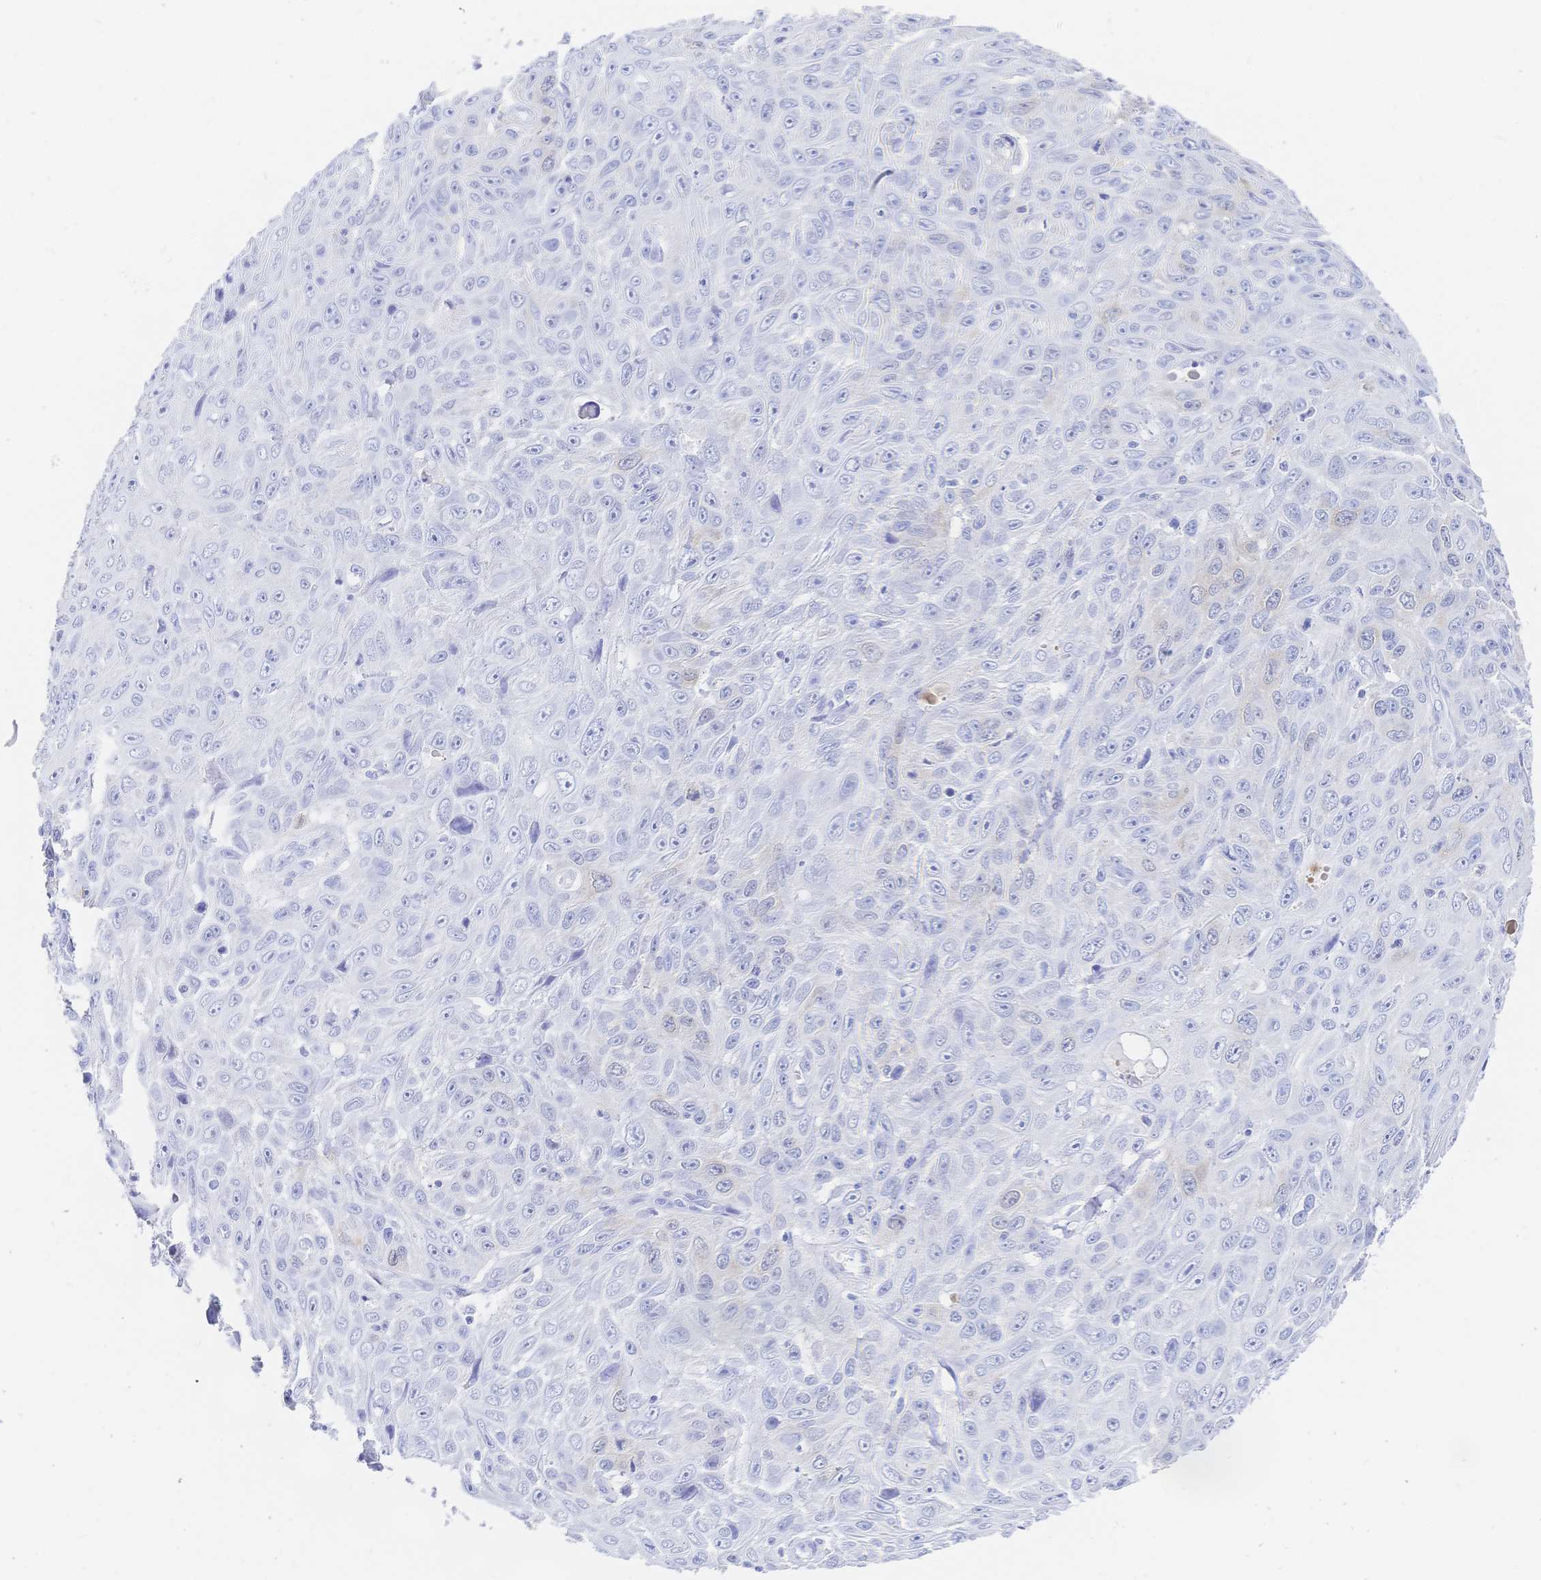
{"staining": {"intensity": "negative", "quantity": "none", "location": "none"}, "tissue": "skin cancer", "cell_type": "Tumor cells", "image_type": "cancer", "snomed": [{"axis": "morphology", "description": "Squamous cell carcinoma, NOS"}, {"axis": "topography", "description": "Skin"}], "caption": "Skin cancer was stained to show a protein in brown. There is no significant expression in tumor cells.", "gene": "RRM1", "patient": {"sex": "male", "age": 82}}